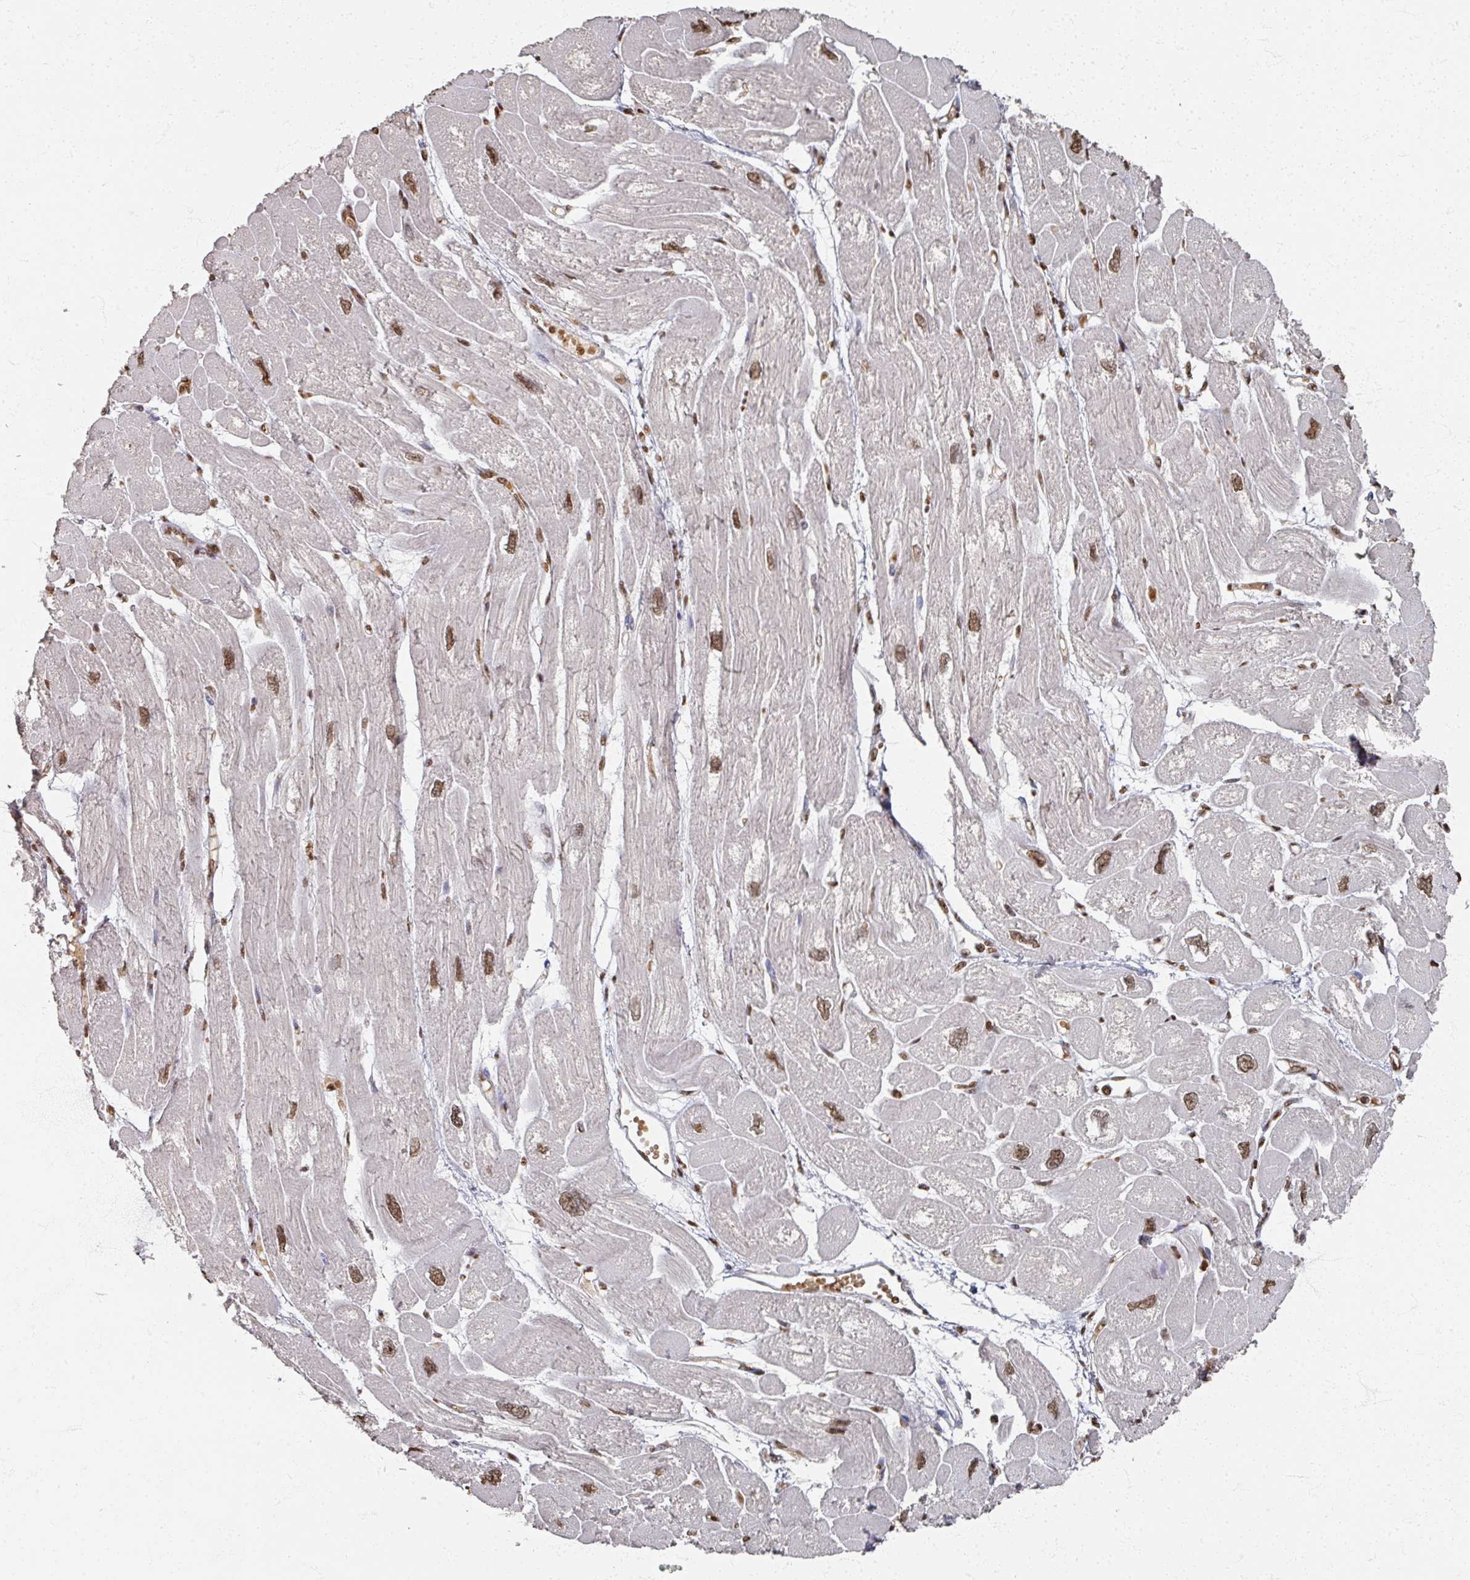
{"staining": {"intensity": "moderate", "quantity": ">75%", "location": "nuclear"}, "tissue": "heart muscle", "cell_type": "Cardiomyocytes", "image_type": "normal", "snomed": [{"axis": "morphology", "description": "Normal tissue, NOS"}, {"axis": "topography", "description": "Heart"}], "caption": "This is an image of immunohistochemistry staining of unremarkable heart muscle, which shows moderate expression in the nuclear of cardiomyocytes.", "gene": "DCUN1D5", "patient": {"sex": "male", "age": 42}}